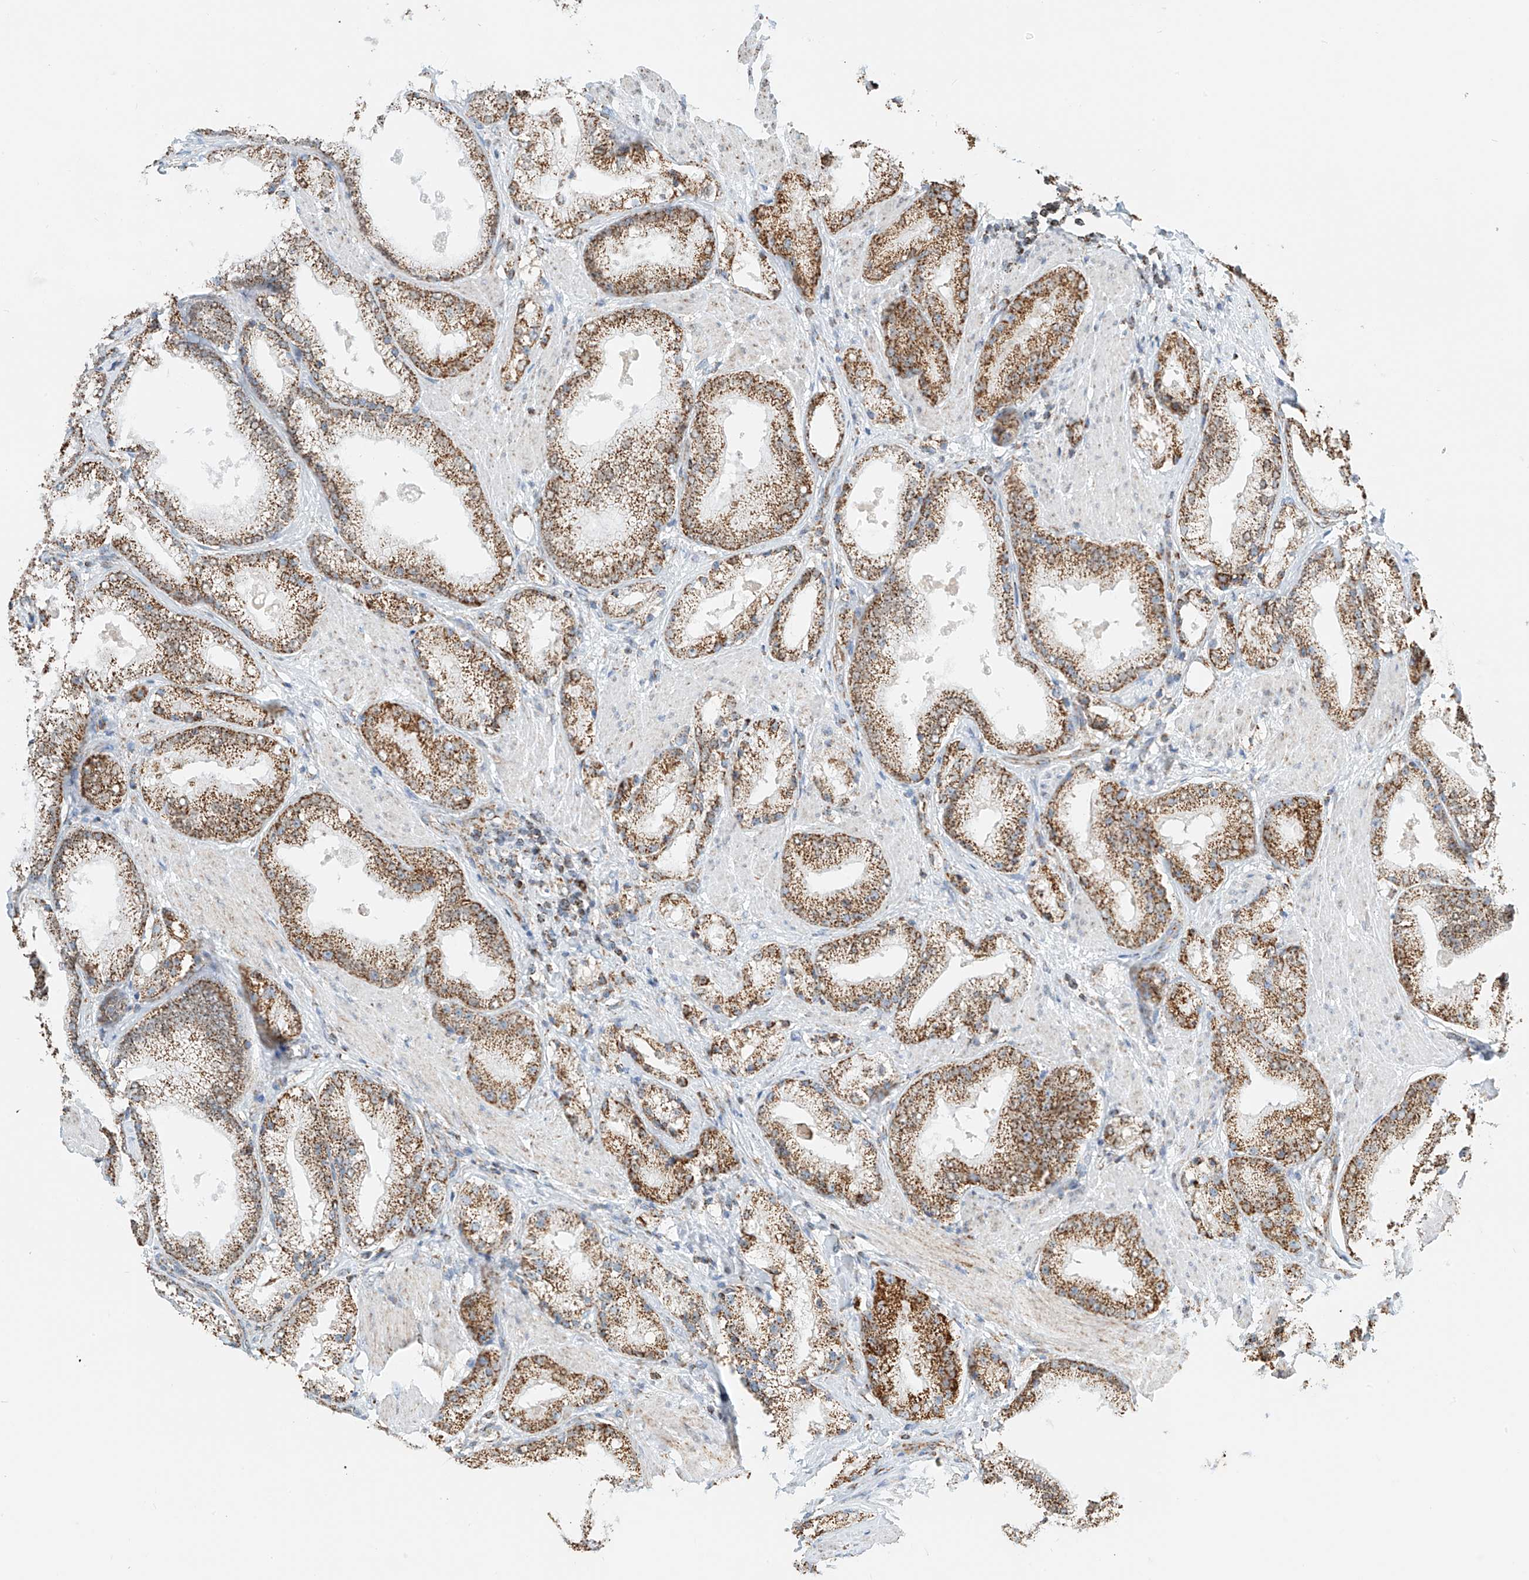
{"staining": {"intensity": "moderate", "quantity": ">75%", "location": "cytoplasmic/membranous"}, "tissue": "prostate cancer", "cell_type": "Tumor cells", "image_type": "cancer", "snomed": [{"axis": "morphology", "description": "Adenocarcinoma, Low grade"}, {"axis": "topography", "description": "Prostate"}], "caption": "A photomicrograph showing moderate cytoplasmic/membranous expression in approximately >75% of tumor cells in prostate cancer, as visualized by brown immunohistochemical staining.", "gene": "PPA2", "patient": {"sex": "male", "age": 67}}